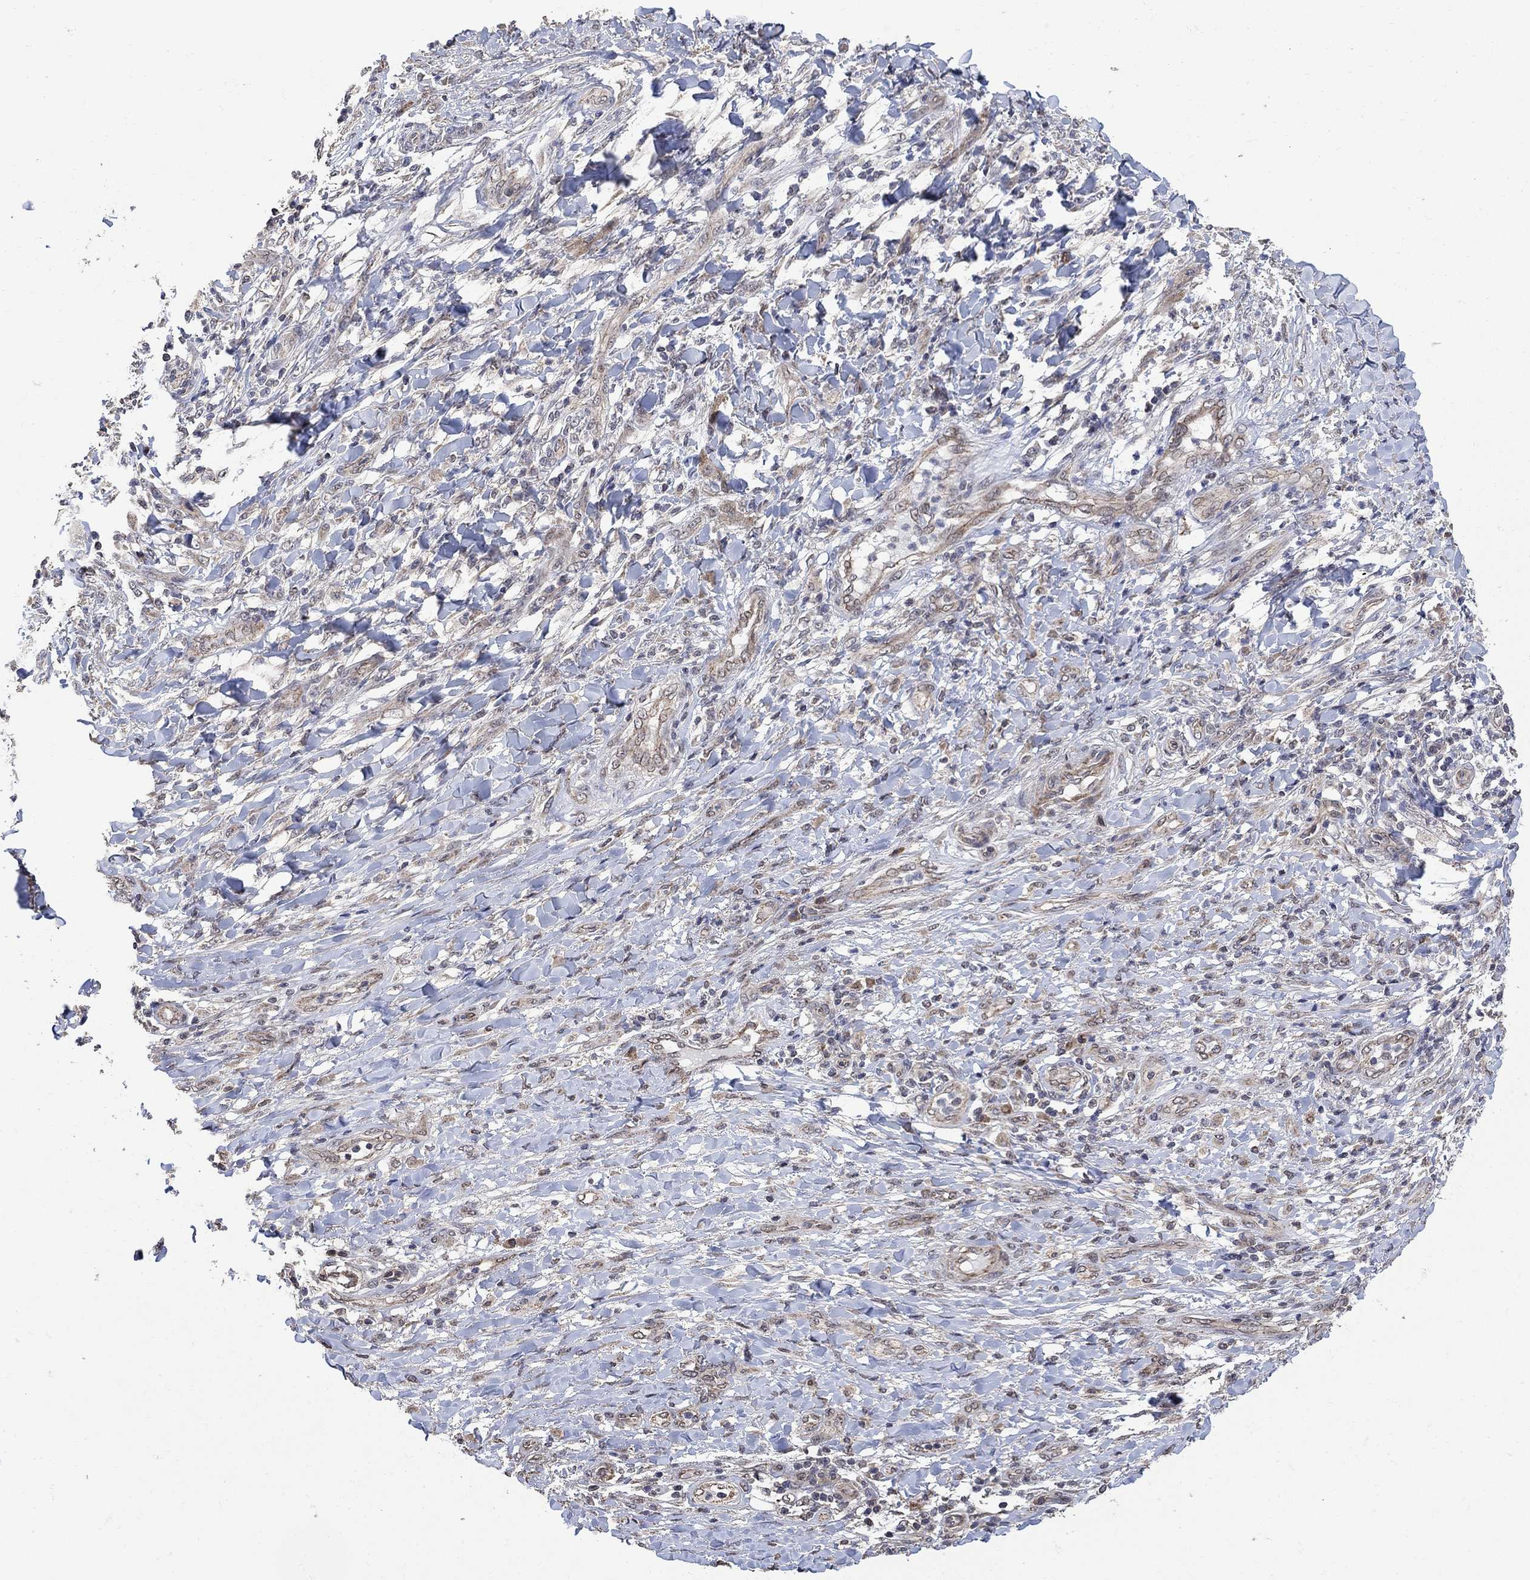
{"staining": {"intensity": "moderate", "quantity": "<25%", "location": "cytoplasmic/membranous"}, "tissue": "skin cancer", "cell_type": "Tumor cells", "image_type": "cancer", "snomed": [{"axis": "morphology", "description": "Squamous cell carcinoma, NOS"}, {"axis": "topography", "description": "Skin"}], "caption": "Protein staining exhibits moderate cytoplasmic/membranous positivity in approximately <25% of tumor cells in skin cancer.", "gene": "ANKRA2", "patient": {"sex": "male", "age": 62}}